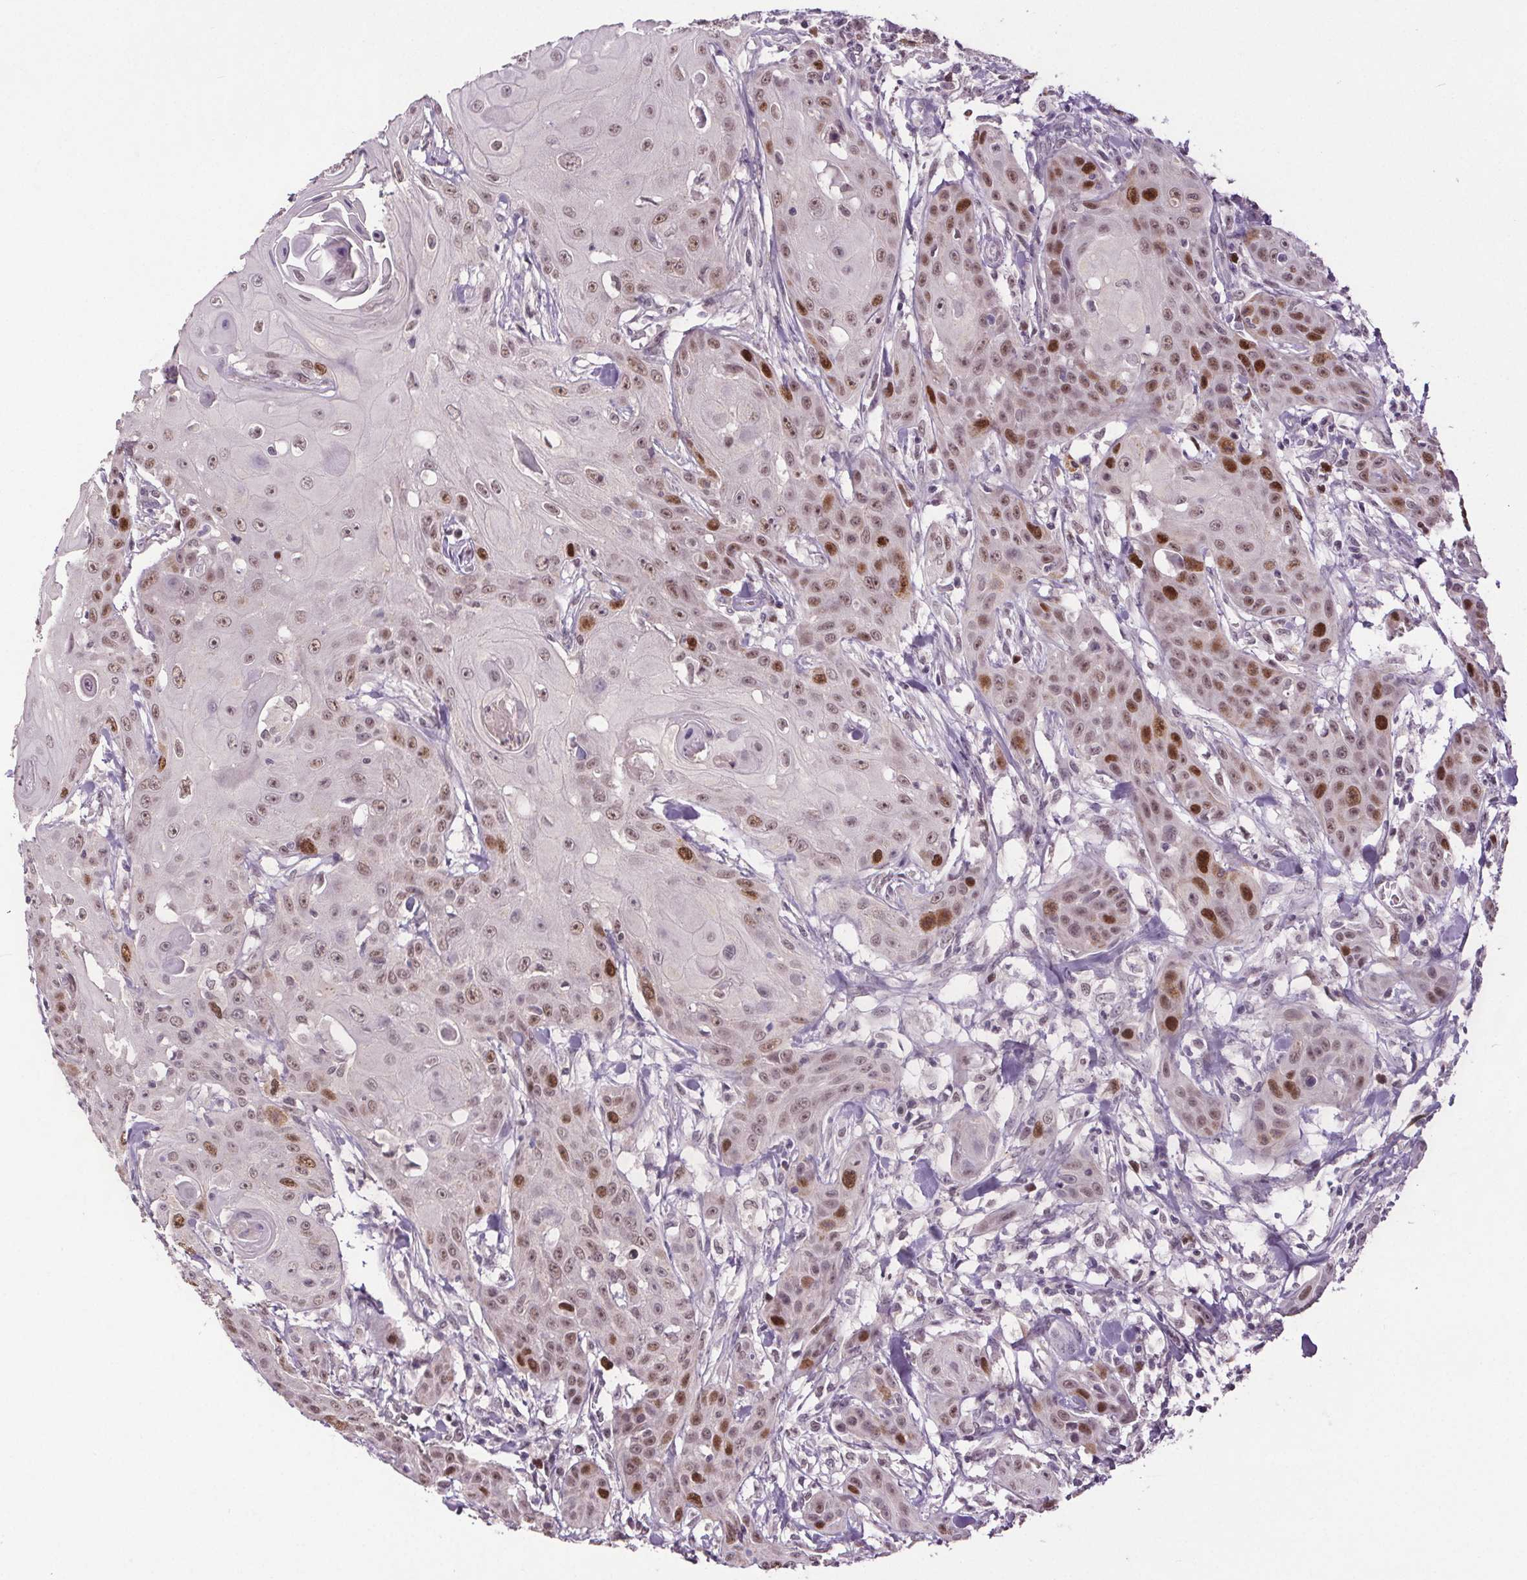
{"staining": {"intensity": "moderate", "quantity": ">75%", "location": "nuclear"}, "tissue": "head and neck cancer", "cell_type": "Tumor cells", "image_type": "cancer", "snomed": [{"axis": "morphology", "description": "Squamous cell carcinoma, NOS"}, {"axis": "topography", "description": "Oral tissue"}, {"axis": "topography", "description": "Head-Neck"}], "caption": "Head and neck cancer (squamous cell carcinoma) stained for a protein exhibits moderate nuclear positivity in tumor cells.", "gene": "CENPF", "patient": {"sex": "female", "age": 55}}